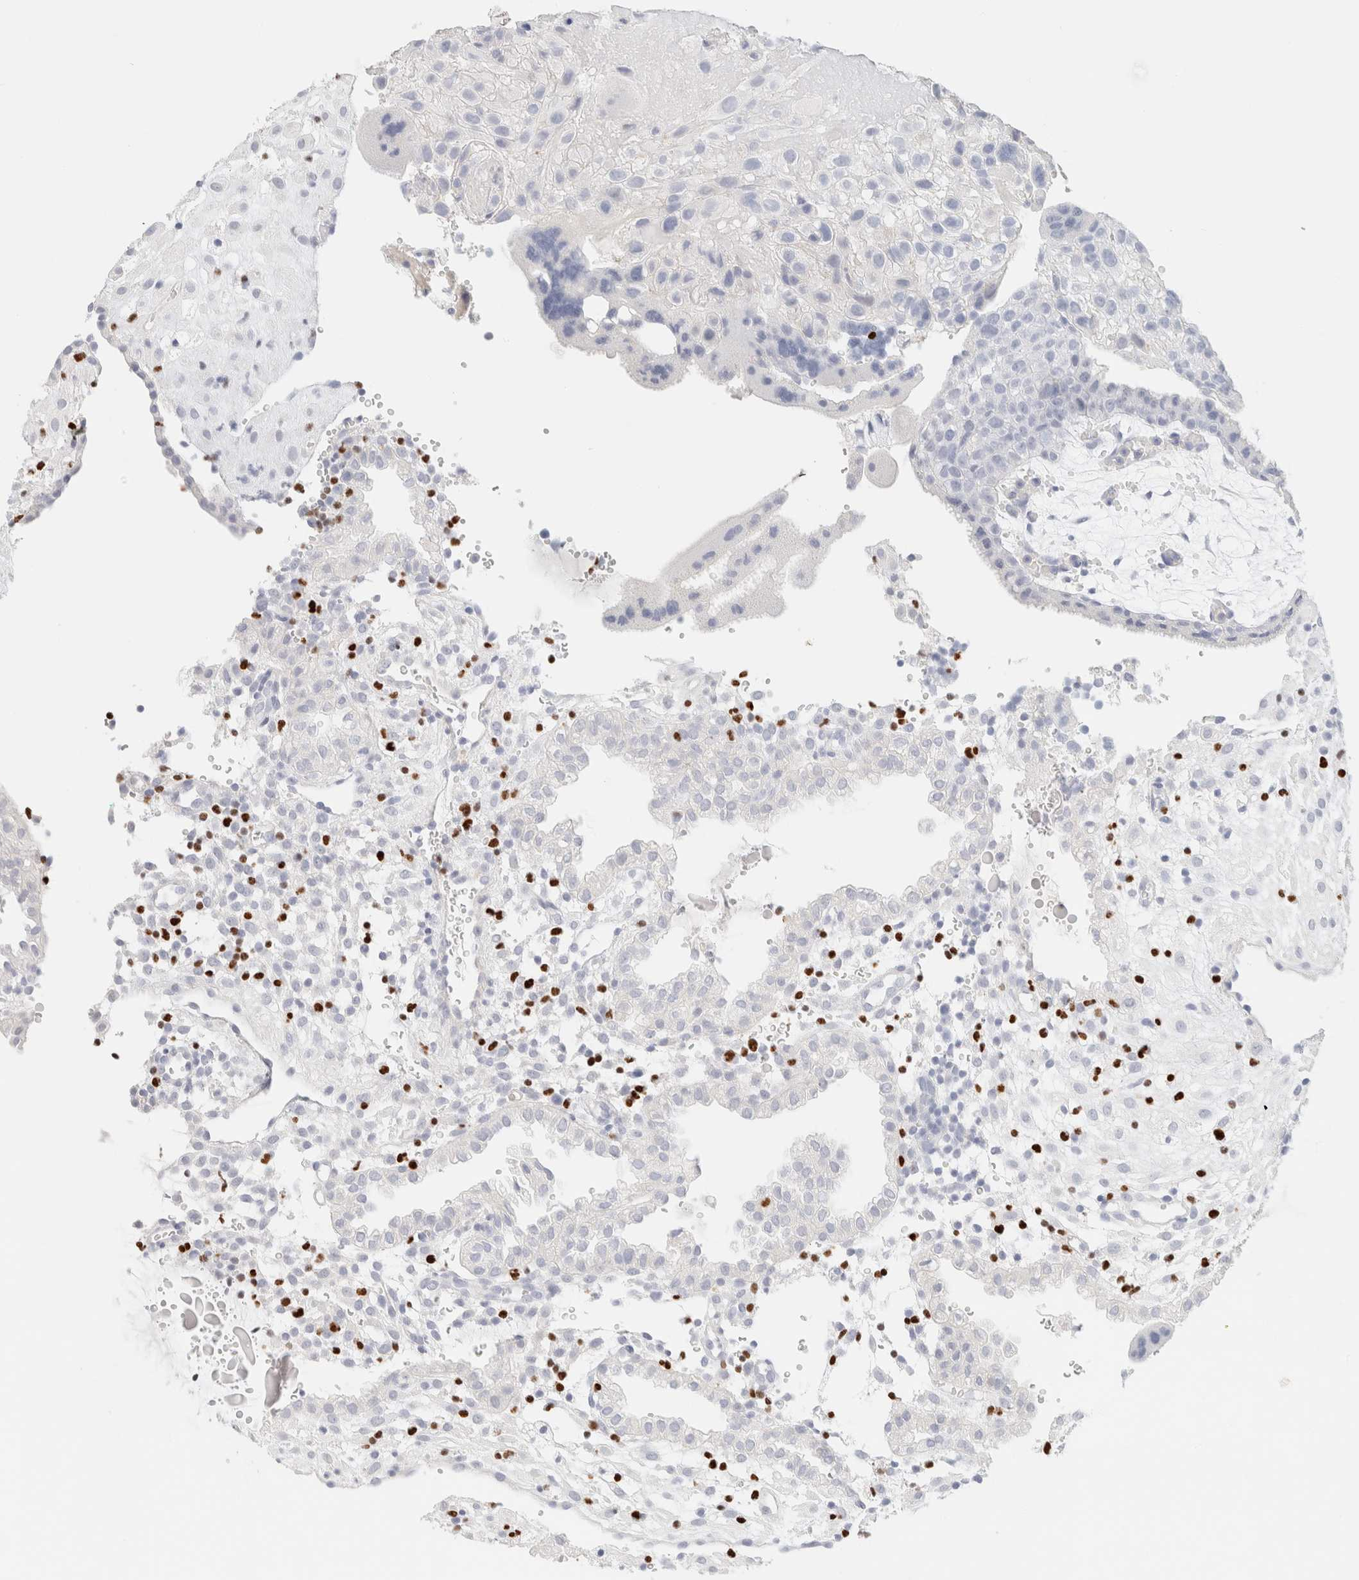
{"staining": {"intensity": "negative", "quantity": "none", "location": "none"}, "tissue": "placenta", "cell_type": "Decidual cells", "image_type": "normal", "snomed": [{"axis": "morphology", "description": "Normal tissue, NOS"}, {"axis": "topography", "description": "Placenta"}], "caption": "A photomicrograph of placenta stained for a protein exhibits no brown staining in decidual cells. (DAB (3,3'-diaminobenzidine) IHC, high magnification).", "gene": "IKZF3", "patient": {"sex": "female", "age": 18}}